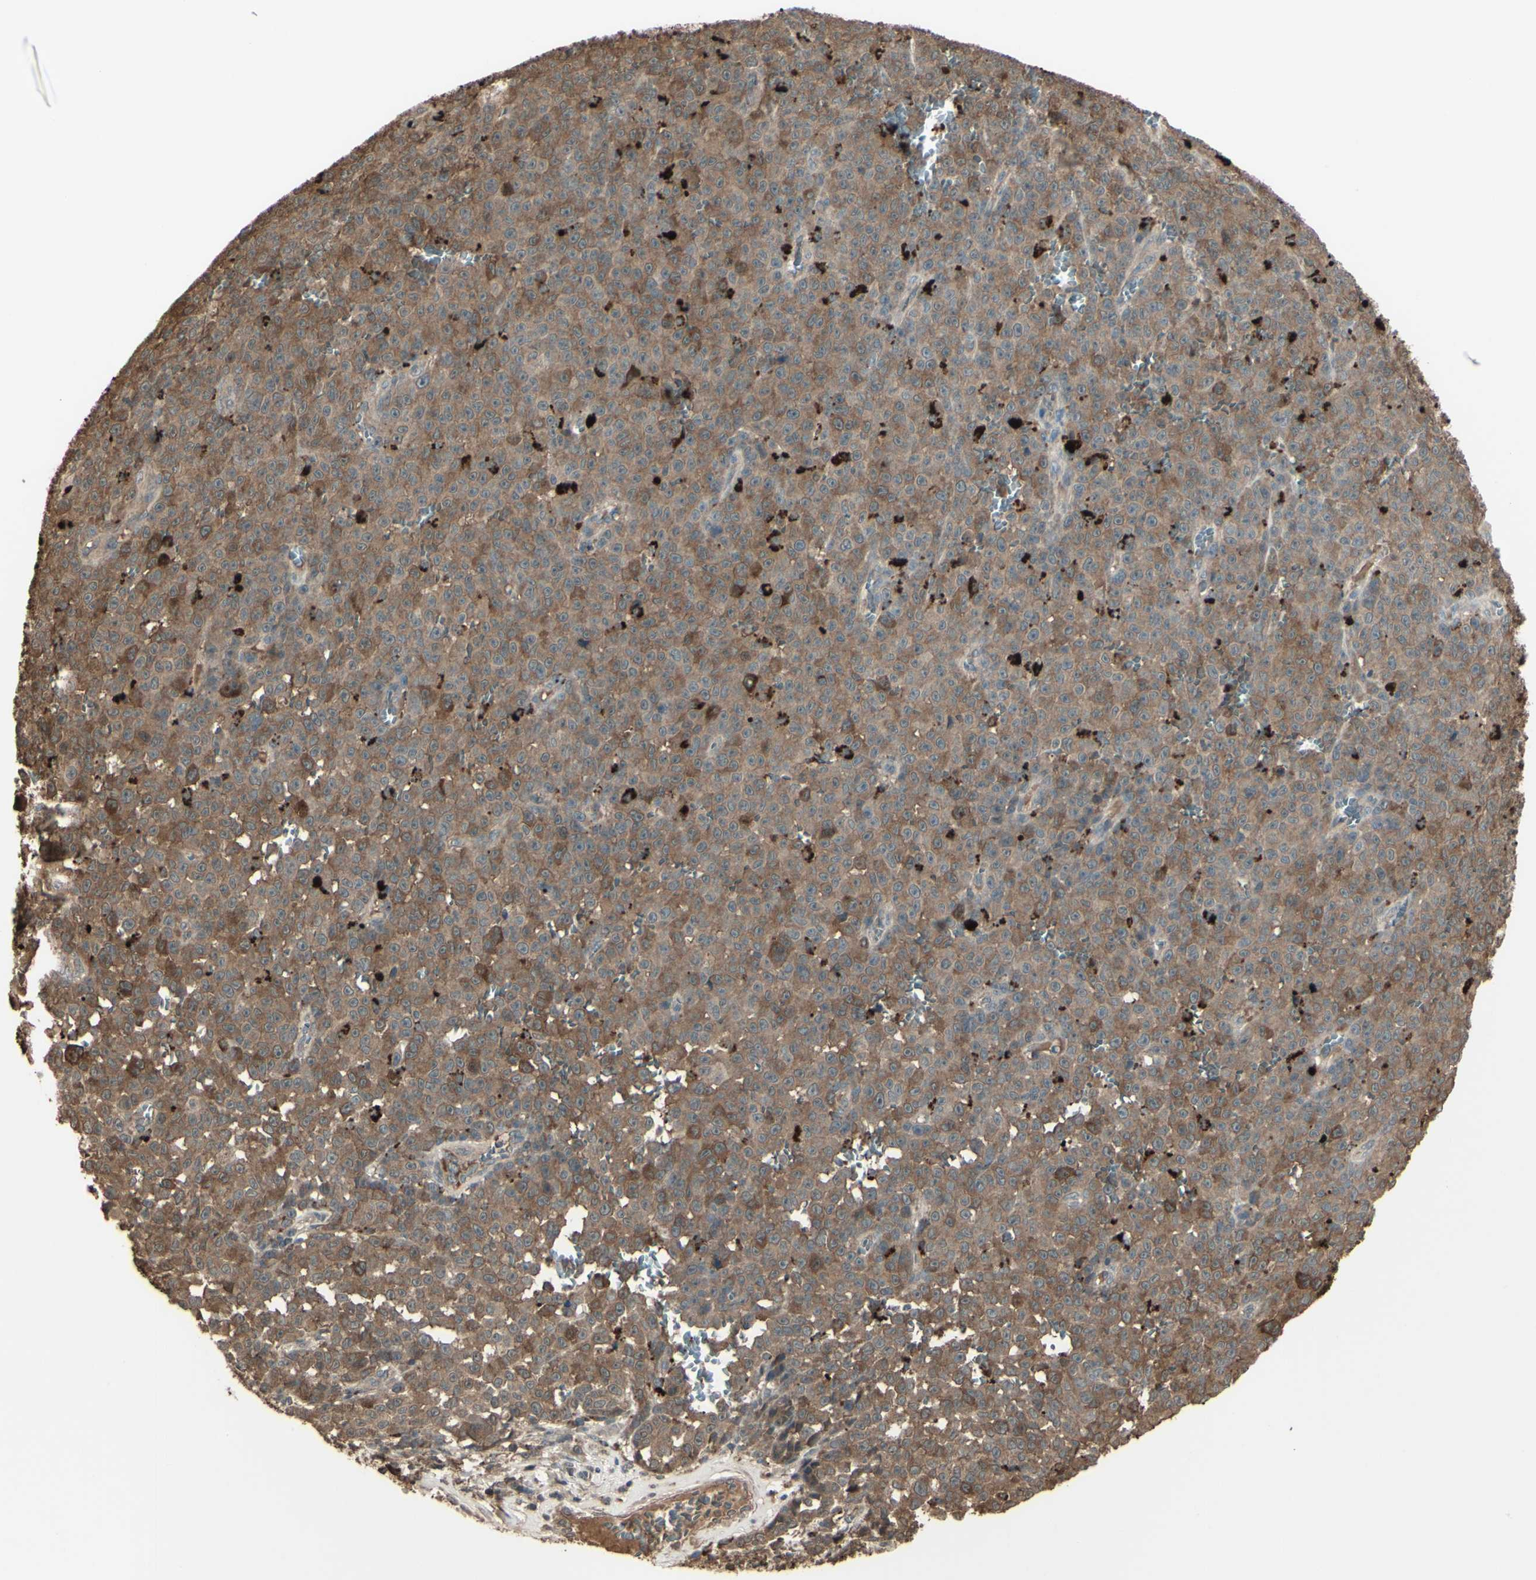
{"staining": {"intensity": "moderate", "quantity": ">75%", "location": "cytoplasmic/membranous"}, "tissue": "melanoma", "cell_type": "Tumor cells", "image_type": "cancer", "snomed": [{"axis": "morphology", "description": "Malignant melanoma, NOS"}, {"axis": "topography", "description": "Skin"}], "caption": "Malignant melanoma stained with IHC demonstrates moderate cytoplasmic/membranous expression in about >75% of tumor cells.", "gene": "GNAS", "patient": {"sex": "female", "age": 82}}